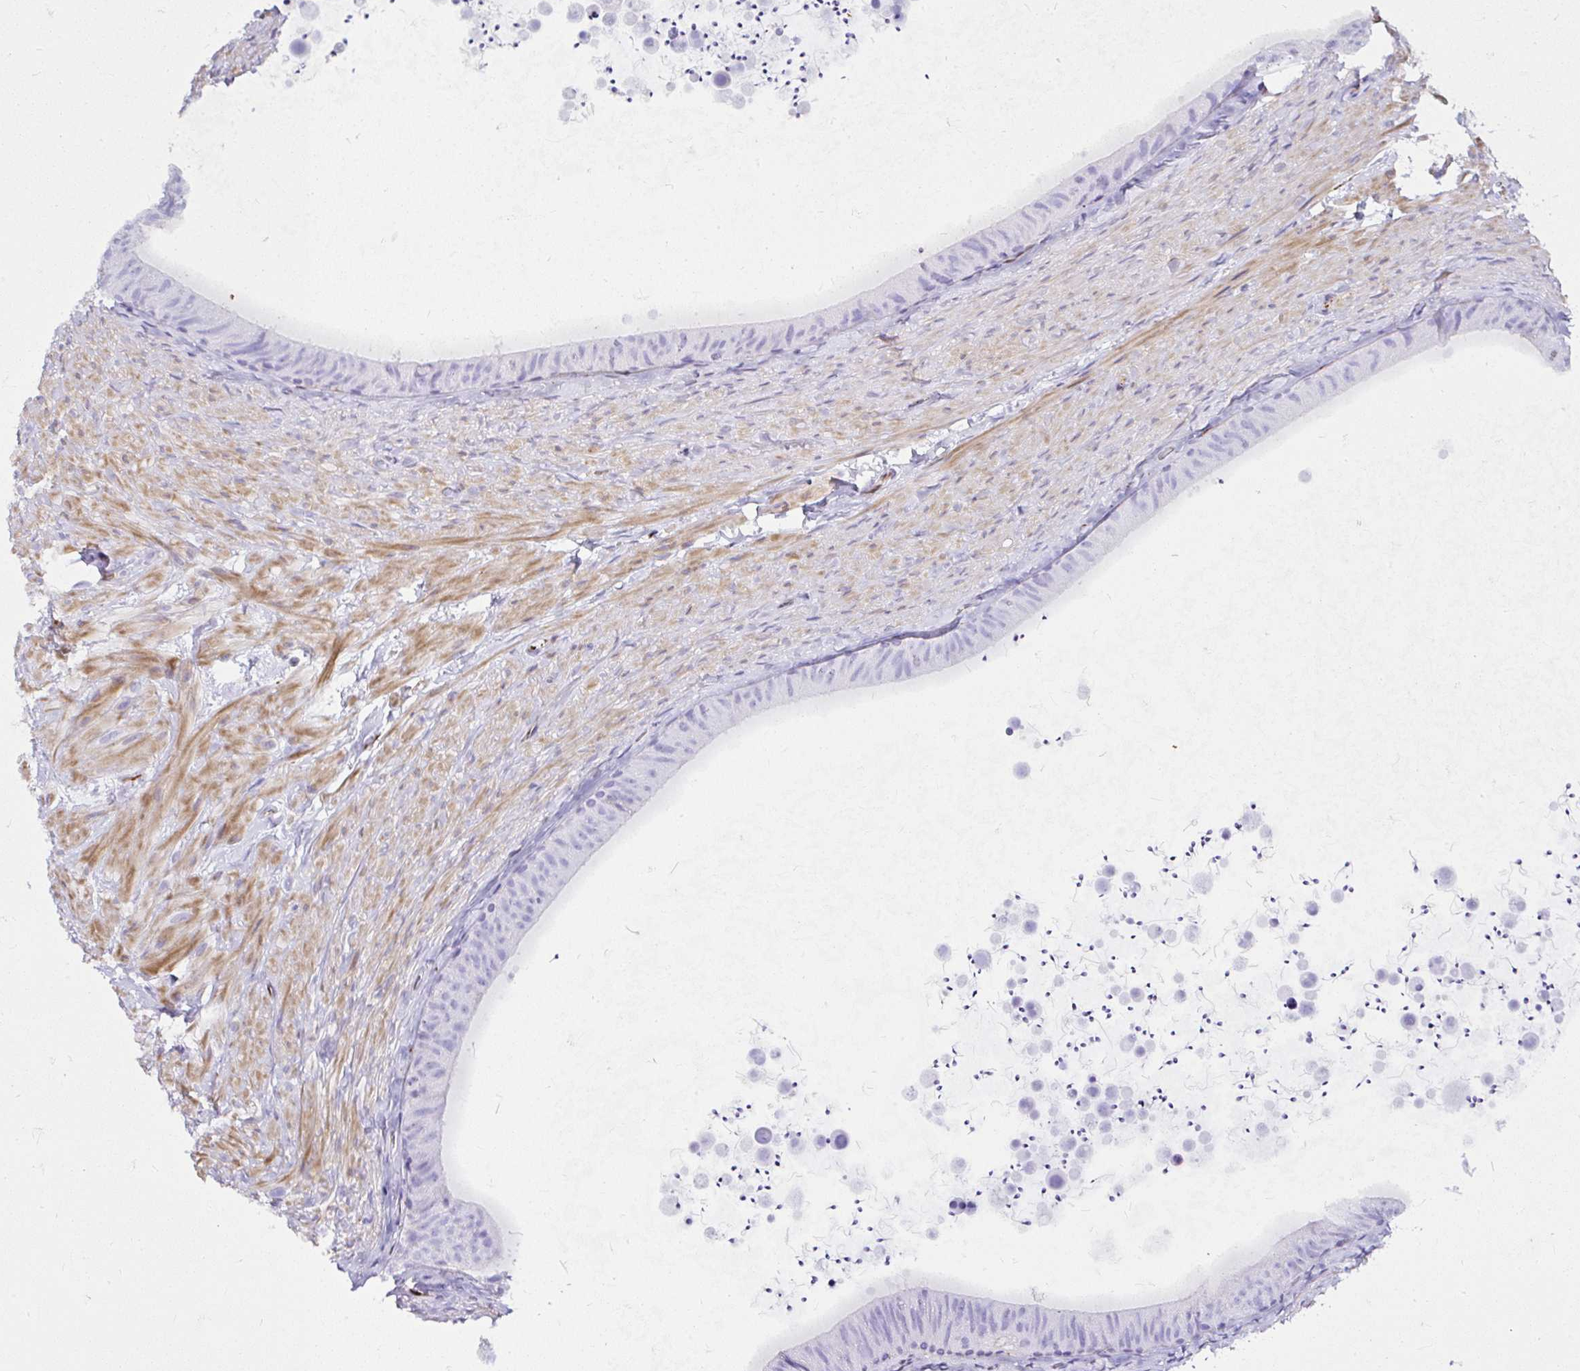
{"staining": {"intensity": "negative", "quantity": "none", "location": "none"}, "tissue": "epididymis", "cell_type": "Glandular cells", "image_type": "normal", "snomed": [{"axis": "morphology", "description": "Normal tissue, NOS"}, {"axis": "topography", "description": "Epididymis, spermatic cord, NOS"}, {"axis": "topography", "description": "Epididymis"}], "caption": "Epididymis stained for a protein using IHC shows no staining glandular cells.", "gene": "DEPDC5", "patient": {"sex": "male", "age": 31}}